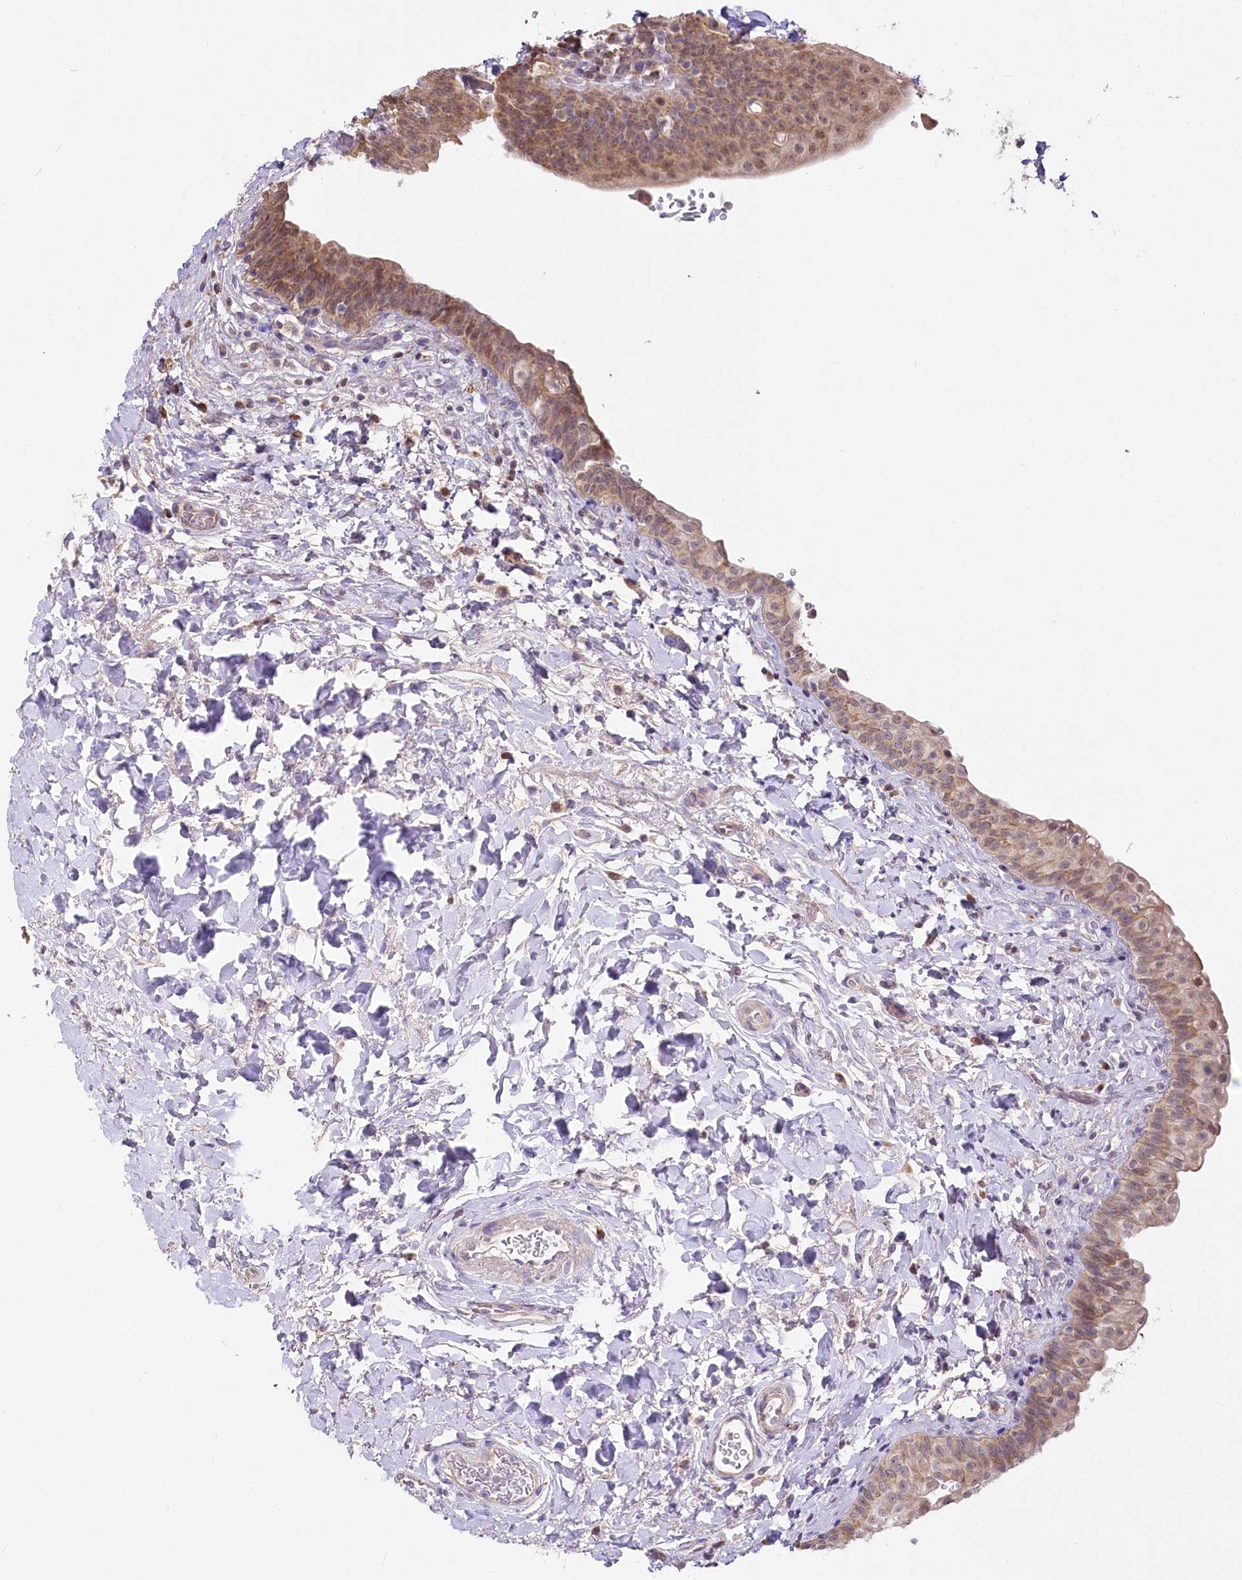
{"staining": {"intensity": "moderate", "quantity": "25%-75%", "location": "cytoplasmic/membranous,nuclear"}, "tissue": "urinary bladder", "cell_type": "Urothelial cells", "image_type": "normal", "snomed": [{"axis": "morphology", "description": "Normal tissue, NOS"}, {"axis": "topography", "description": "Urinary bladder"}], "caption": "High-power microscopy captured an immunohistochemistry histopathology image of normal urinary bladder, revealing moderate cytoplasmic/membranous,nuclear staining in approximately 25%-75% of urothelial cells. The protein of interest is shown in brown color, while the nuclei are stained blue.", "gene": "ZNF226", "patient": {"sex": "male", "age": 83}}